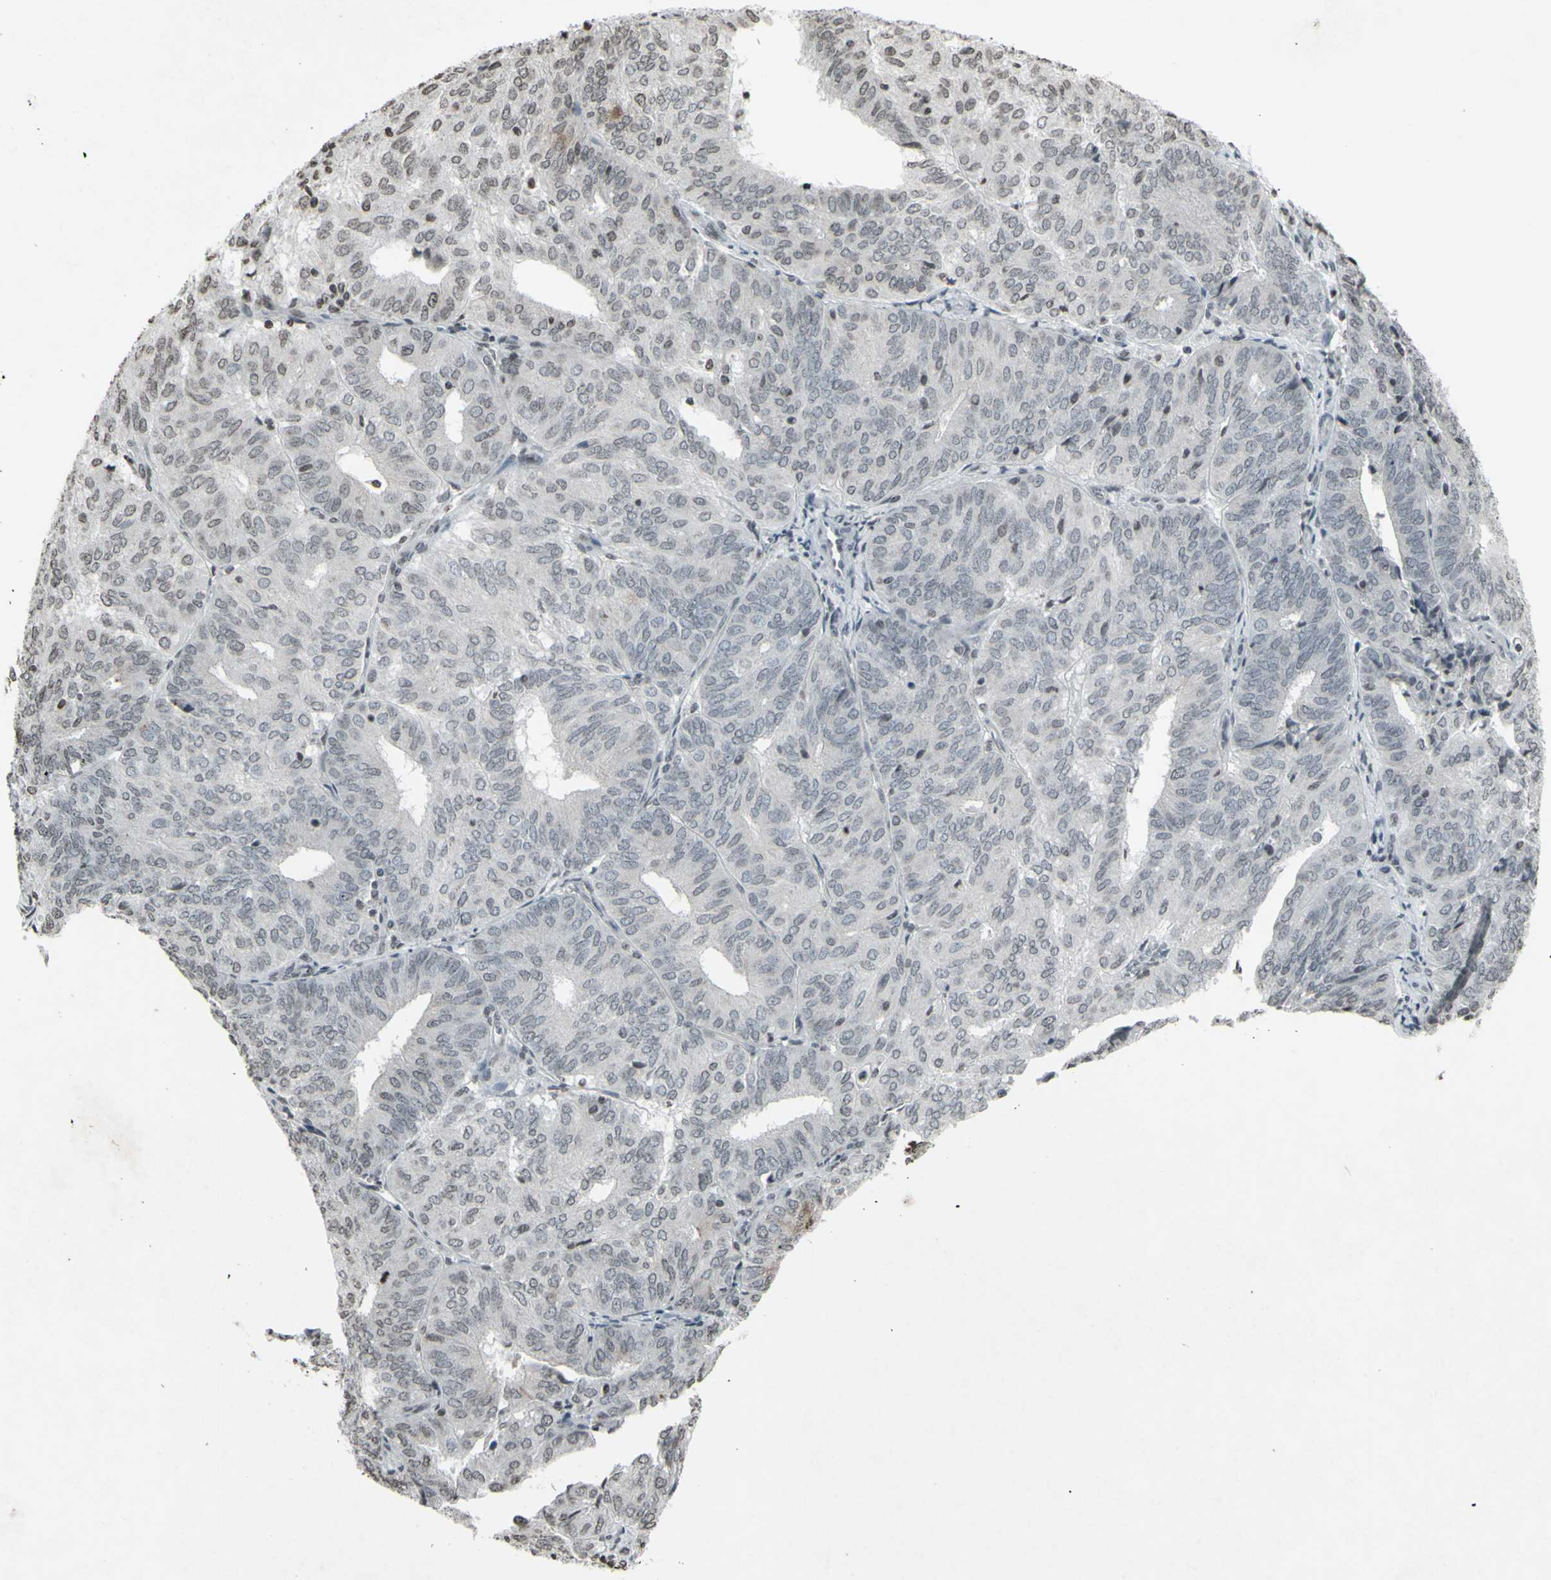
{"staining": {"intensity": "negative", "quantity": "none", "location": "none"}, "tissue": "endometrial cancer", "cell_type": "Tumor cells", "image_type": "cancer", "snomed": [{"axis": "morphology", "description": "Adenocarcinoma, NOS"}, {"axis": "topography", "description": "Uterus"}], "caption": "Histopathology image shows no protein positivity in tumor cells of adenocarcinoma (endometrial) tissue.", "gene": "CD79B", "patient": {"sex": "female", "age": 60}}